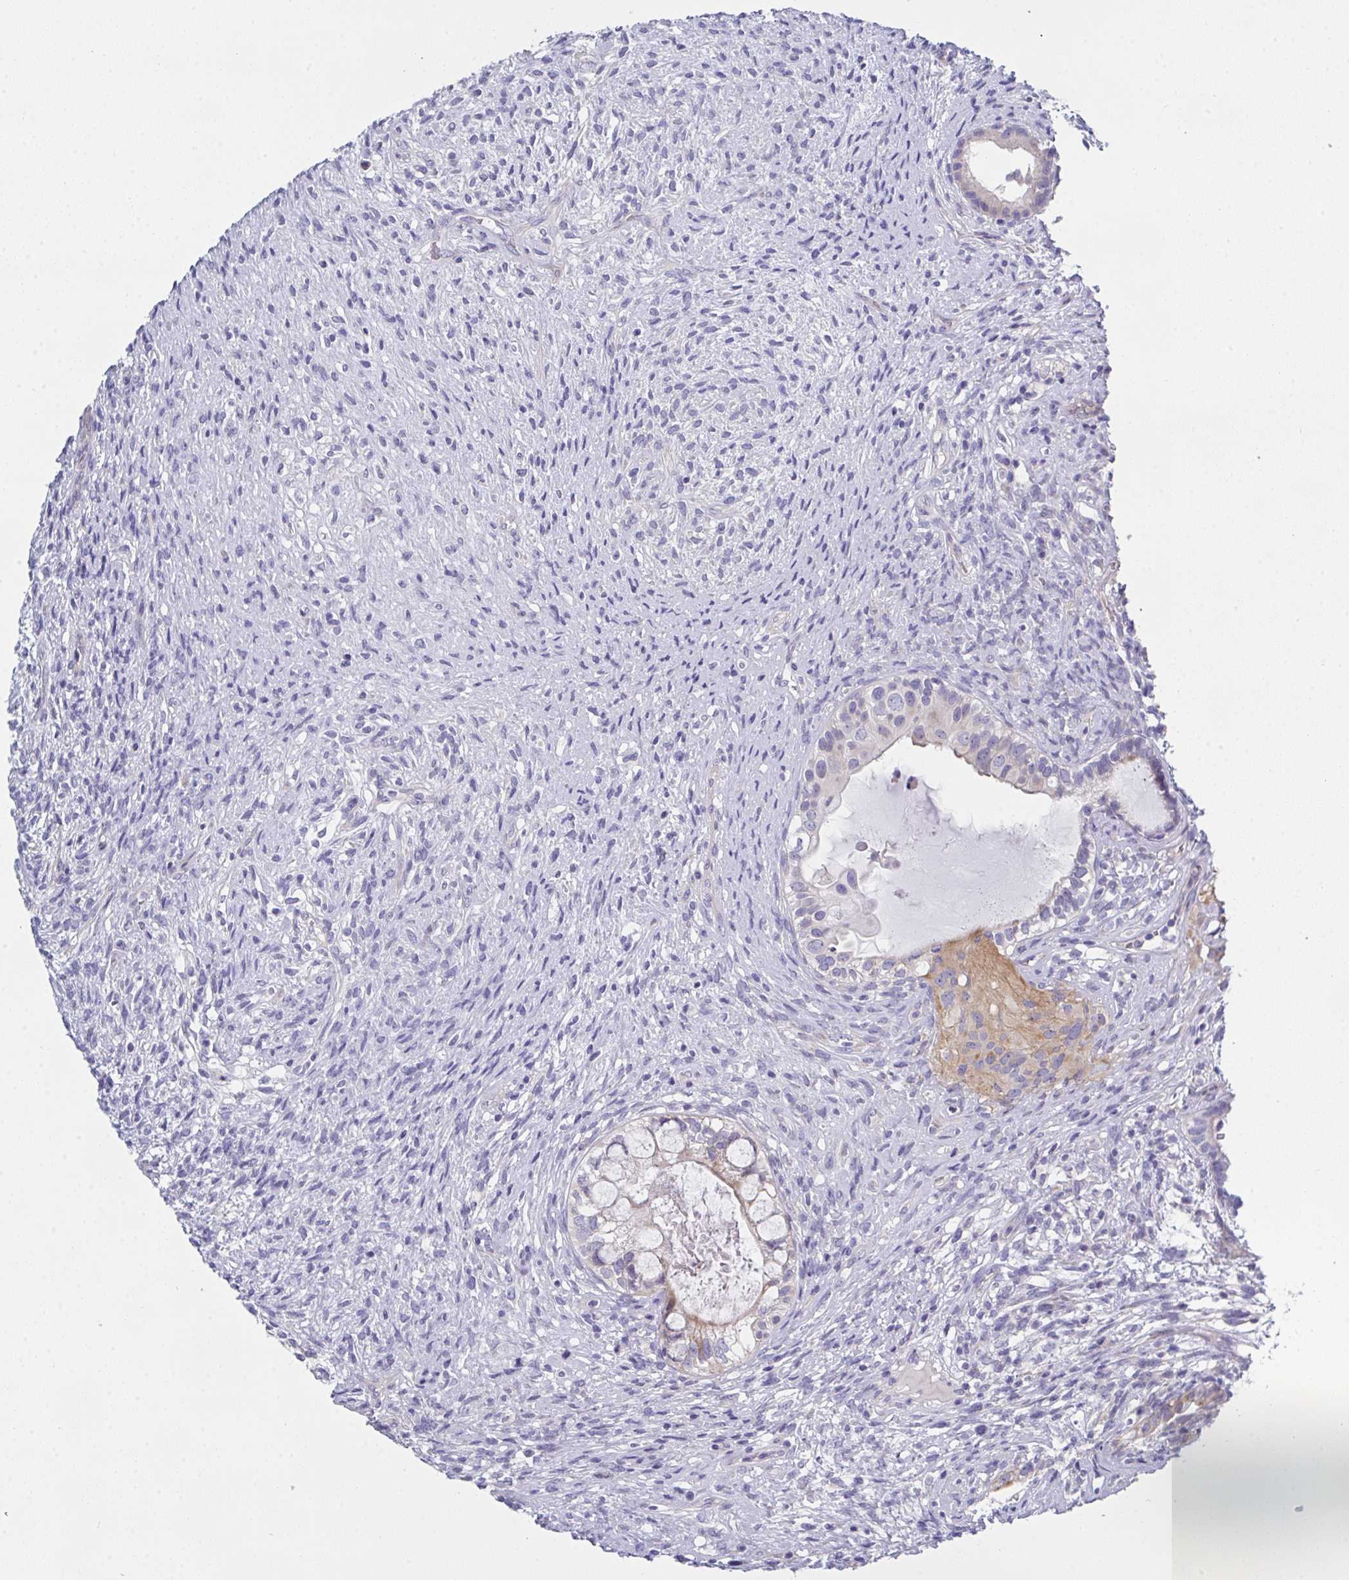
{"staining": {"intensity": "weak", "quantity": "<25%", "location": "cytoplasmic/membranous"}, "tissue": "testis cancer", "cell_type": "Tumor cells", "image_type": "cancer", "snomed": [{"axis": "morphology", "description": "Seminoma, NOS"}, {"axis": "morphology", "description": "Carcinoma, Embryonal, NOS"}, {"axis": "topography", "description": "Testis"}], "caption": "IHC histopathology image of neoplastic tissue: testis cancer stained with DAB exhibits no significant protein expression in tumor cells.", "gene": "FBXO47", "patient": {"sex": "male", "age": 41}}